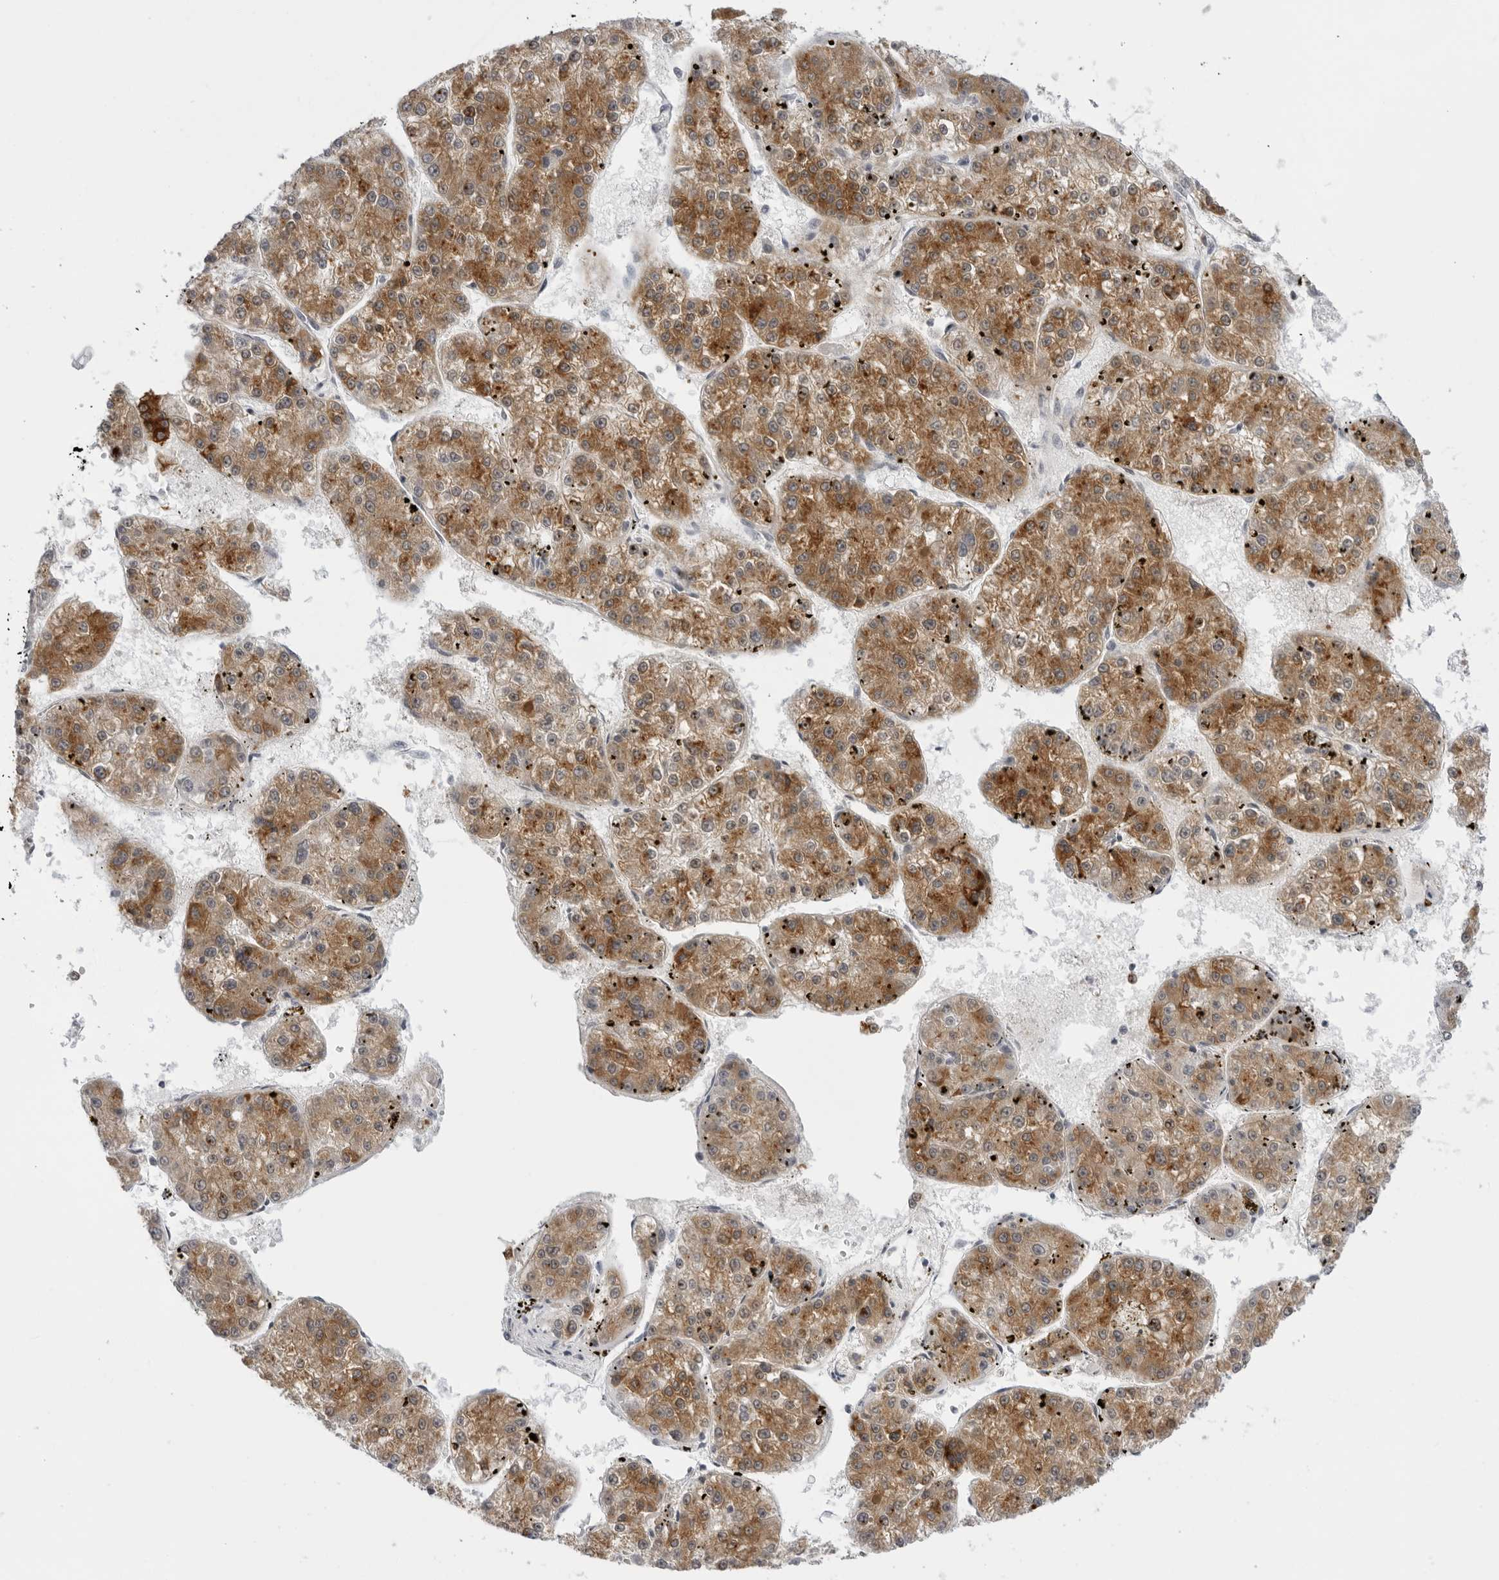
{"staining": {"intensity": "moderate", "quantity": ">75%", "location": "cytoplasmic/membranous"}, "tissue": "liver cancer", "cell_type": "Tumor cells", "image_type": "cancer", "snomed": [{"axis": "morphology", "description": "Carcinoma, Hepatocellular, NOS"}, {"axis": "topography", "description": "Liver"}], "caption": "Tumor cells reveal medium levels of moderate cytoplasmic/membranous positivity in approximately >75% of cells in hepatocellular carcinoma (liver).", "gene": "SERPINF2", "patient": {"sex": "female", "age": 73}}